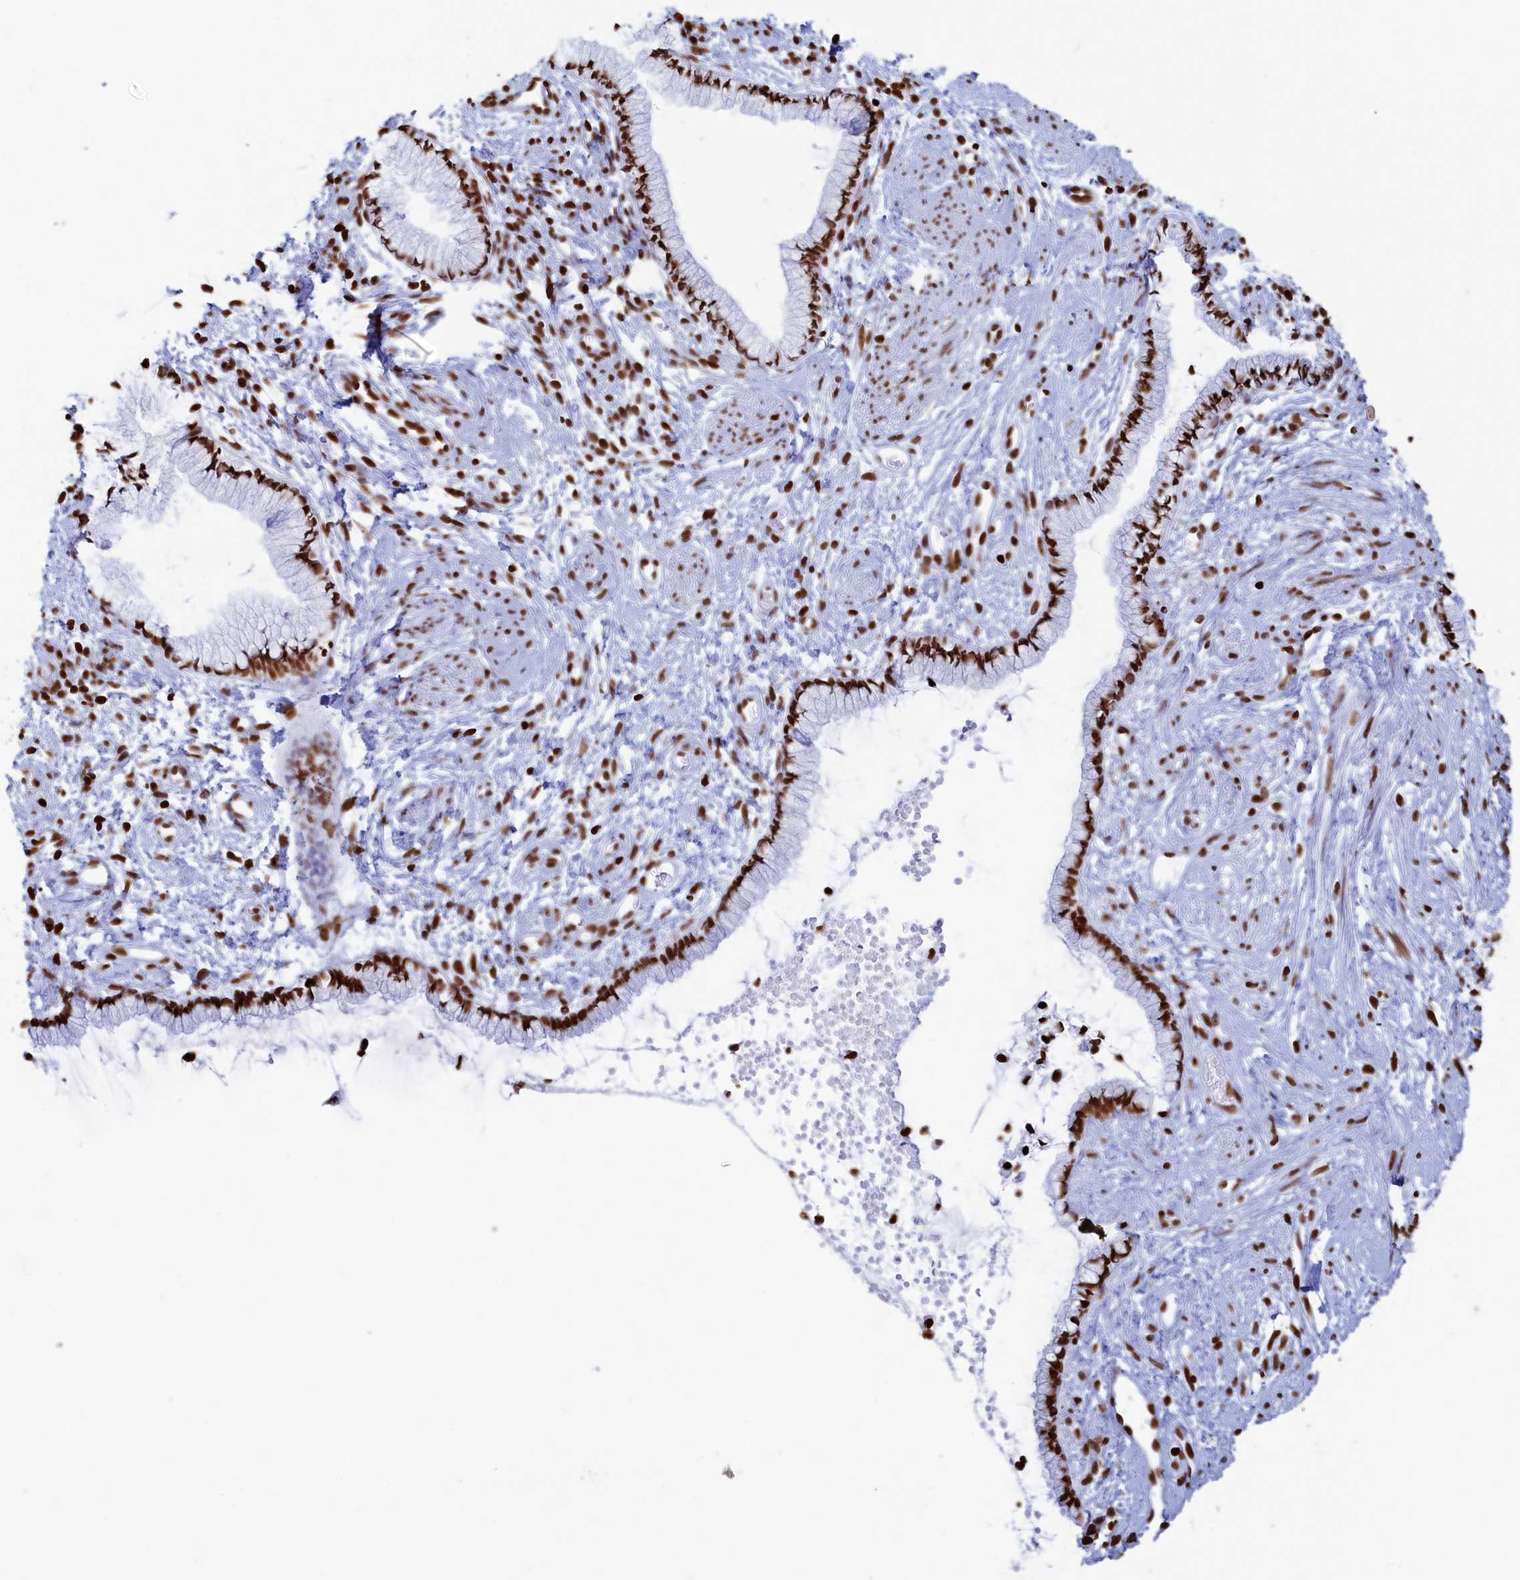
{"staining": {"intensity": "moderate", "quantity": ">75%", "location": "nuclear"}, "tissue": "cervix", "cell_type": "Glandular cells", "image_type": "normal", "snomed": [{"axis": "morphology", "description": "Normal tissue, NOS"}, {"axis": "topography", "description": "Cervix"}], "caption": "Immunohistochemical staining of benign cervix shows >75% levels of moderate nuclear protein staining in approximately >75% of glandular cells. The protein is shown in brown color, while the nuclei are stained blue.", "gene": "APOBEC3A", "patient": {"sex": "female", "age": 57}}